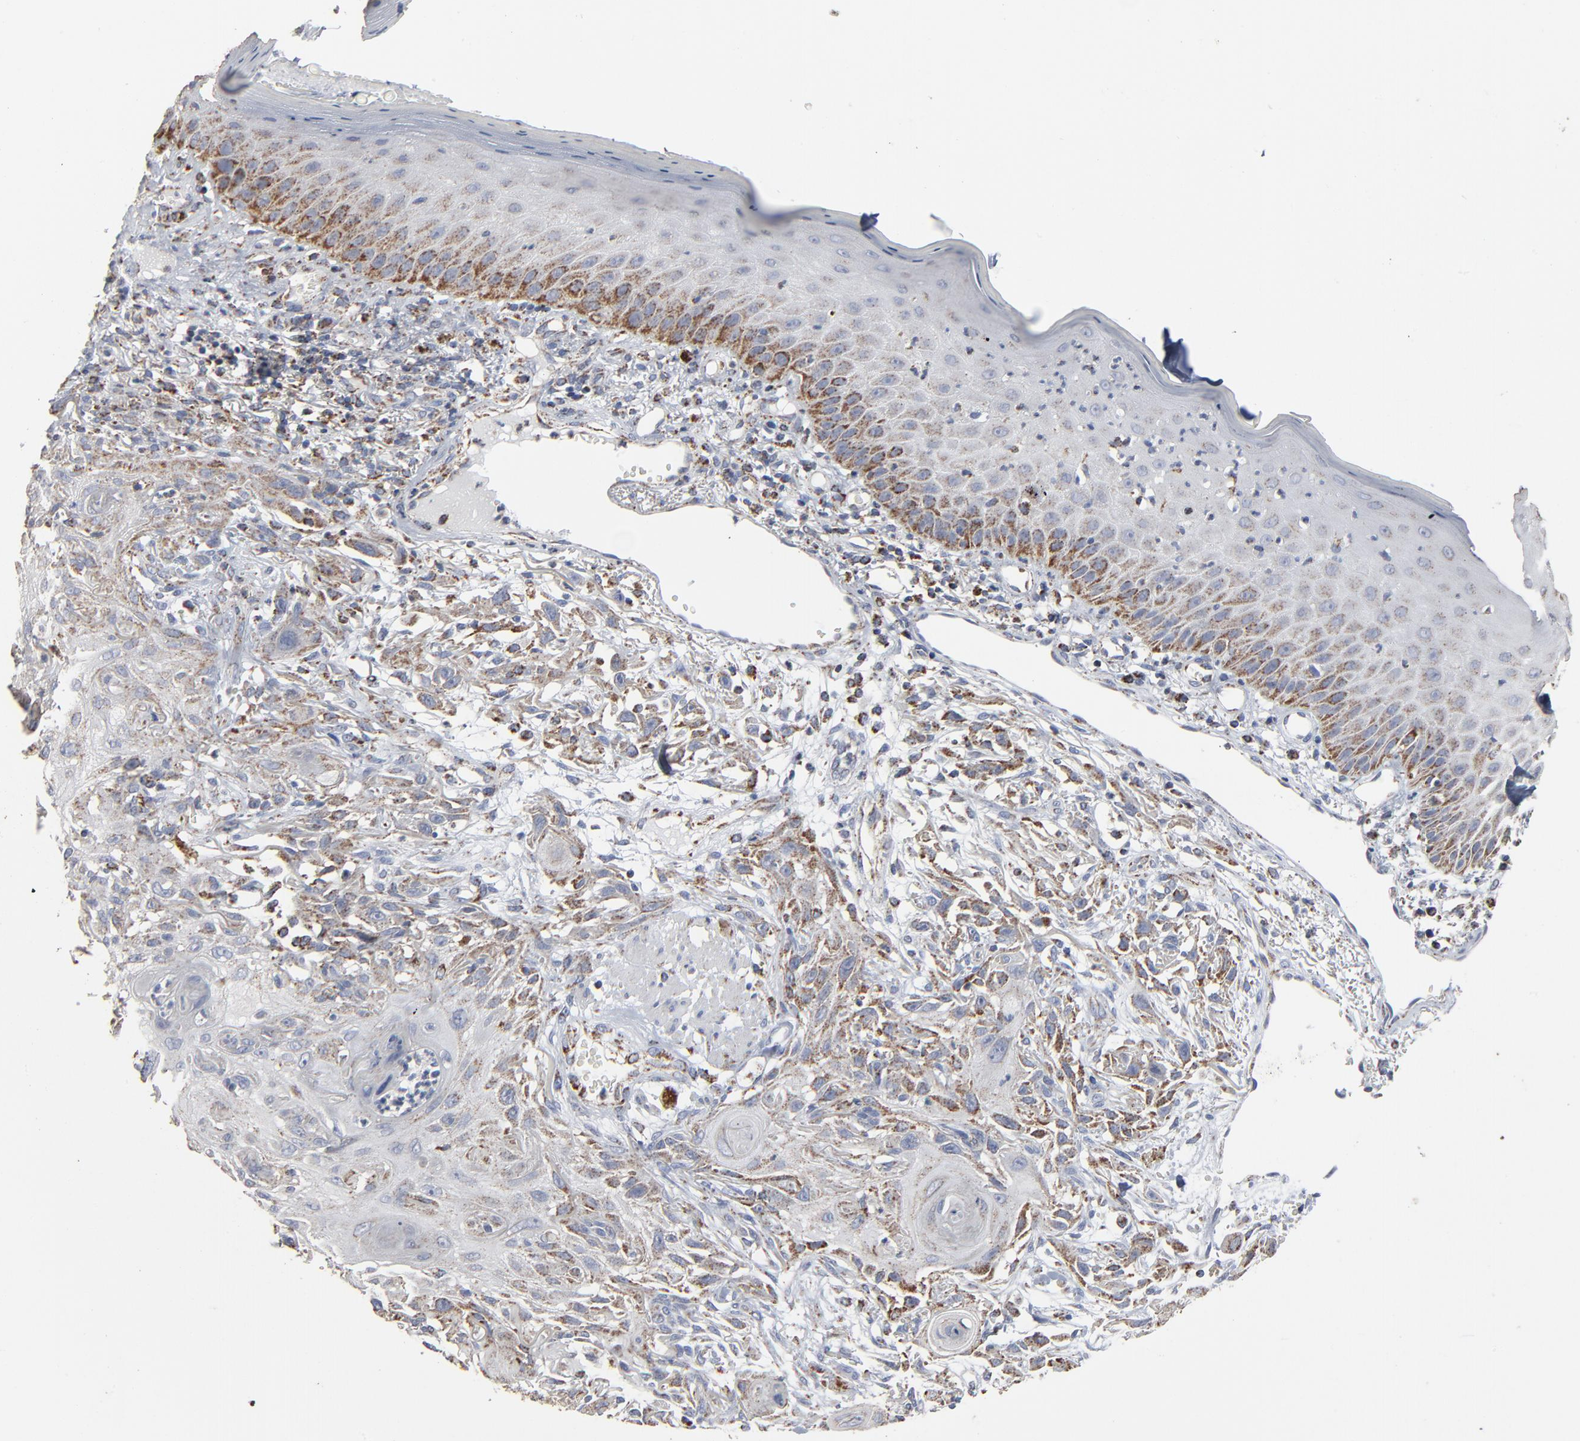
{"staining": {"intensity": "moderate", "quantity": "25%-75%", "location": "cytoplasmic/membranous"}, "tissue": "skin cancer", "cell_type": "Tumor cells", "image_type": "cancer", "snomed": [{"axis": "morphology", "description": "Squamous cell carcinoma, NOS"}, {"axis": "topography", "description": "Skin"}], "caption": "This image reveals skin cancer (squamous cell carcinoma) stained with IHC to label a protein in brown. The cytoplasmic/membranous of tumor cells show moderate positivity for the protein. Nuclei are counter-stained blue.", "gene": "UQCRC1", "patient": {"sex": "female", "age": 59}}